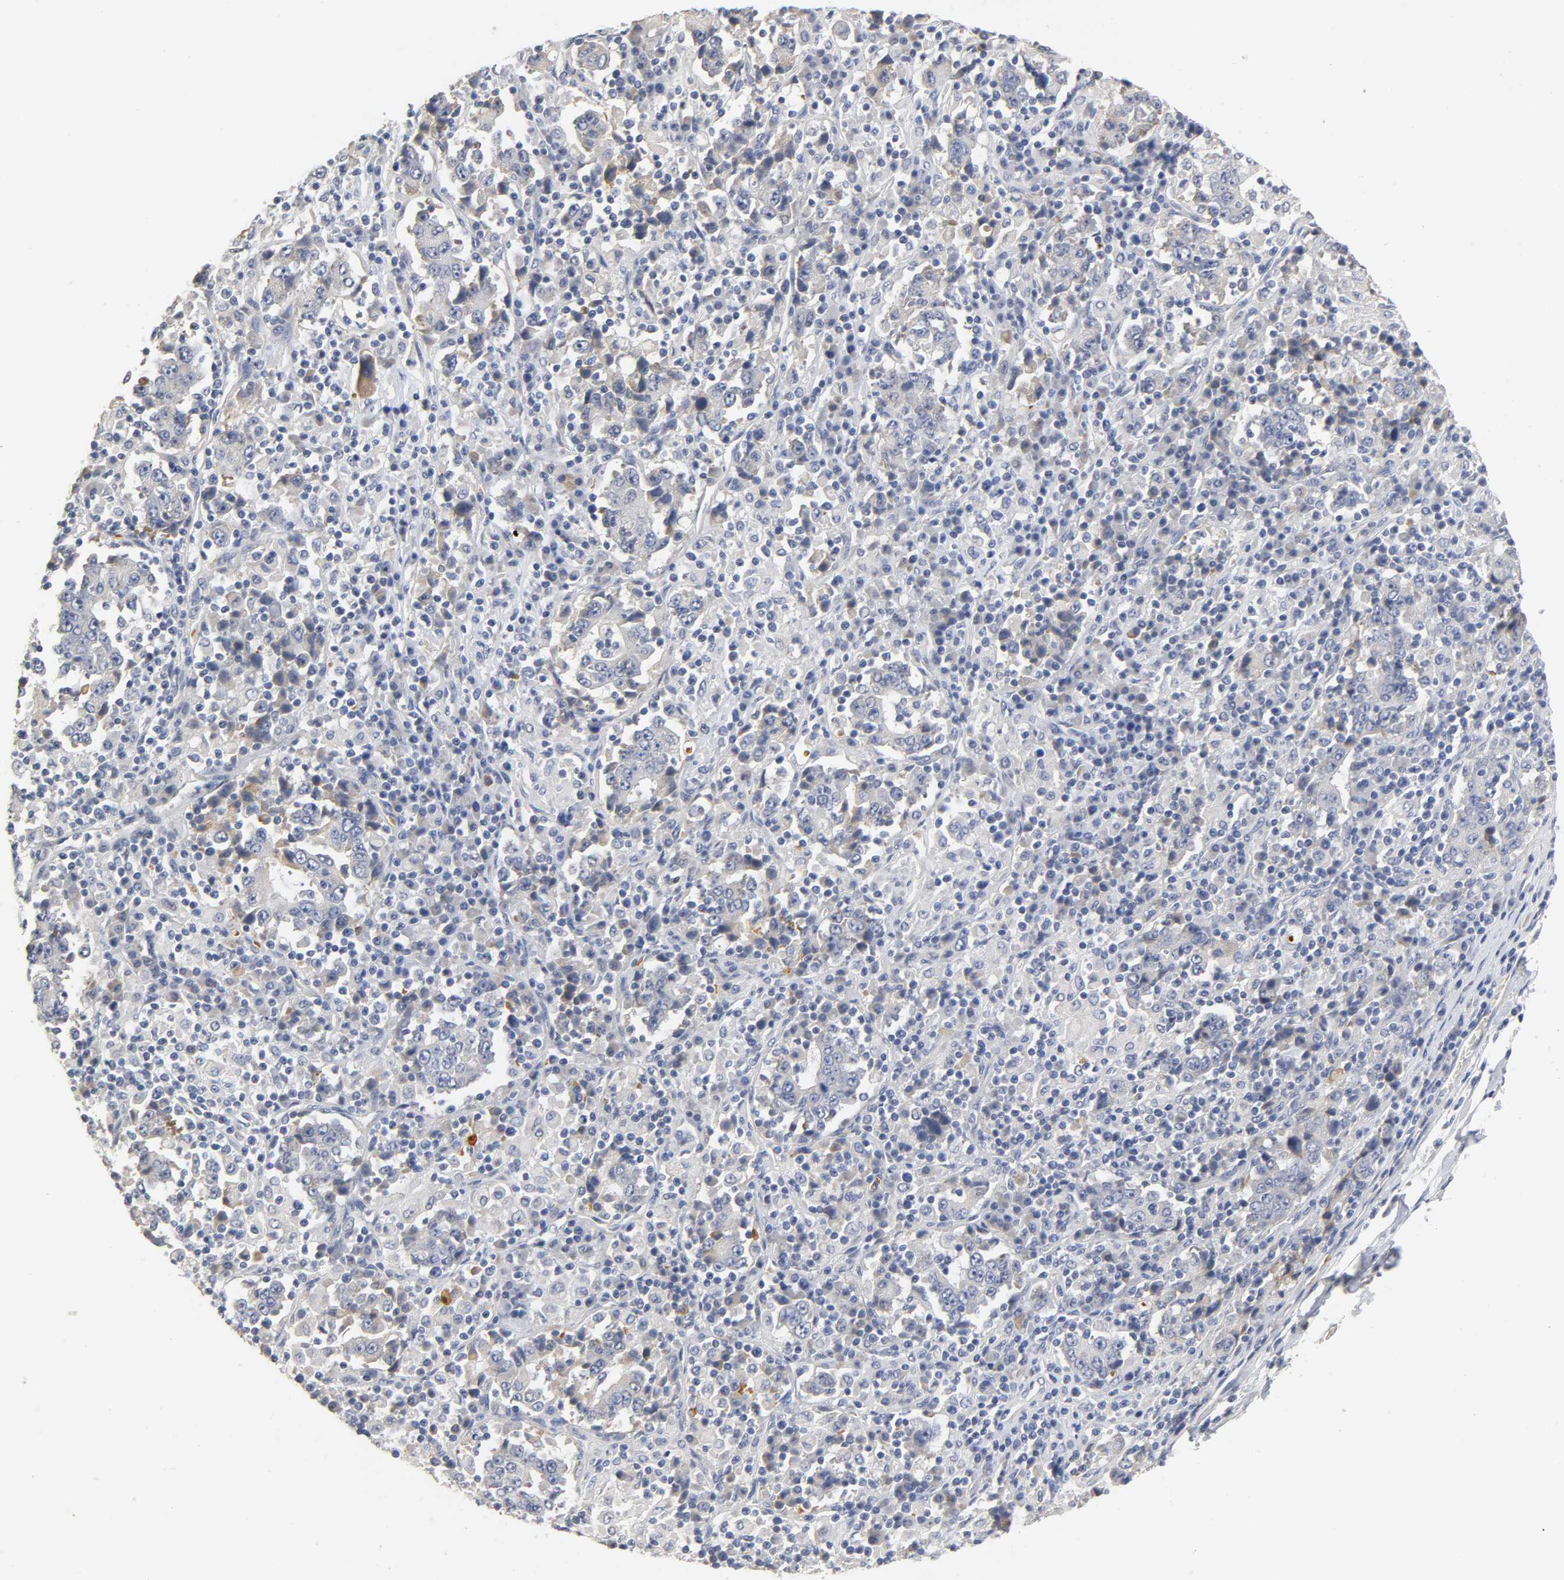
{"staining": {"intensity": "negative", "quantity": "none", "location": "none"}, "tissue": "stomach cancer", "cell_type": "Tumor cells", "image_type": "cancer", "snomed": [{"axis": "morphology", "description": "Normal tissue, NOS"}, {"axis": "morphology", "description": "Adenocarcinoma, NOS"}, {"axis": "topography", "description": "Stomach, upper"}, {"axis": "topography", "description": "Stomach"}], "caption": "This micrograph is of stomach adenocarcinoma stained with immunohistochemistry to label a protein in brown with the nuclei are counter-stained blue. There is no positivity in tumor cells. (DAB immunohistochemistry (IHC) visualized using brightfield microscopy, high magnification).", "gene": "OVOL1", "patient": {"sex": "male", "age": 59}}